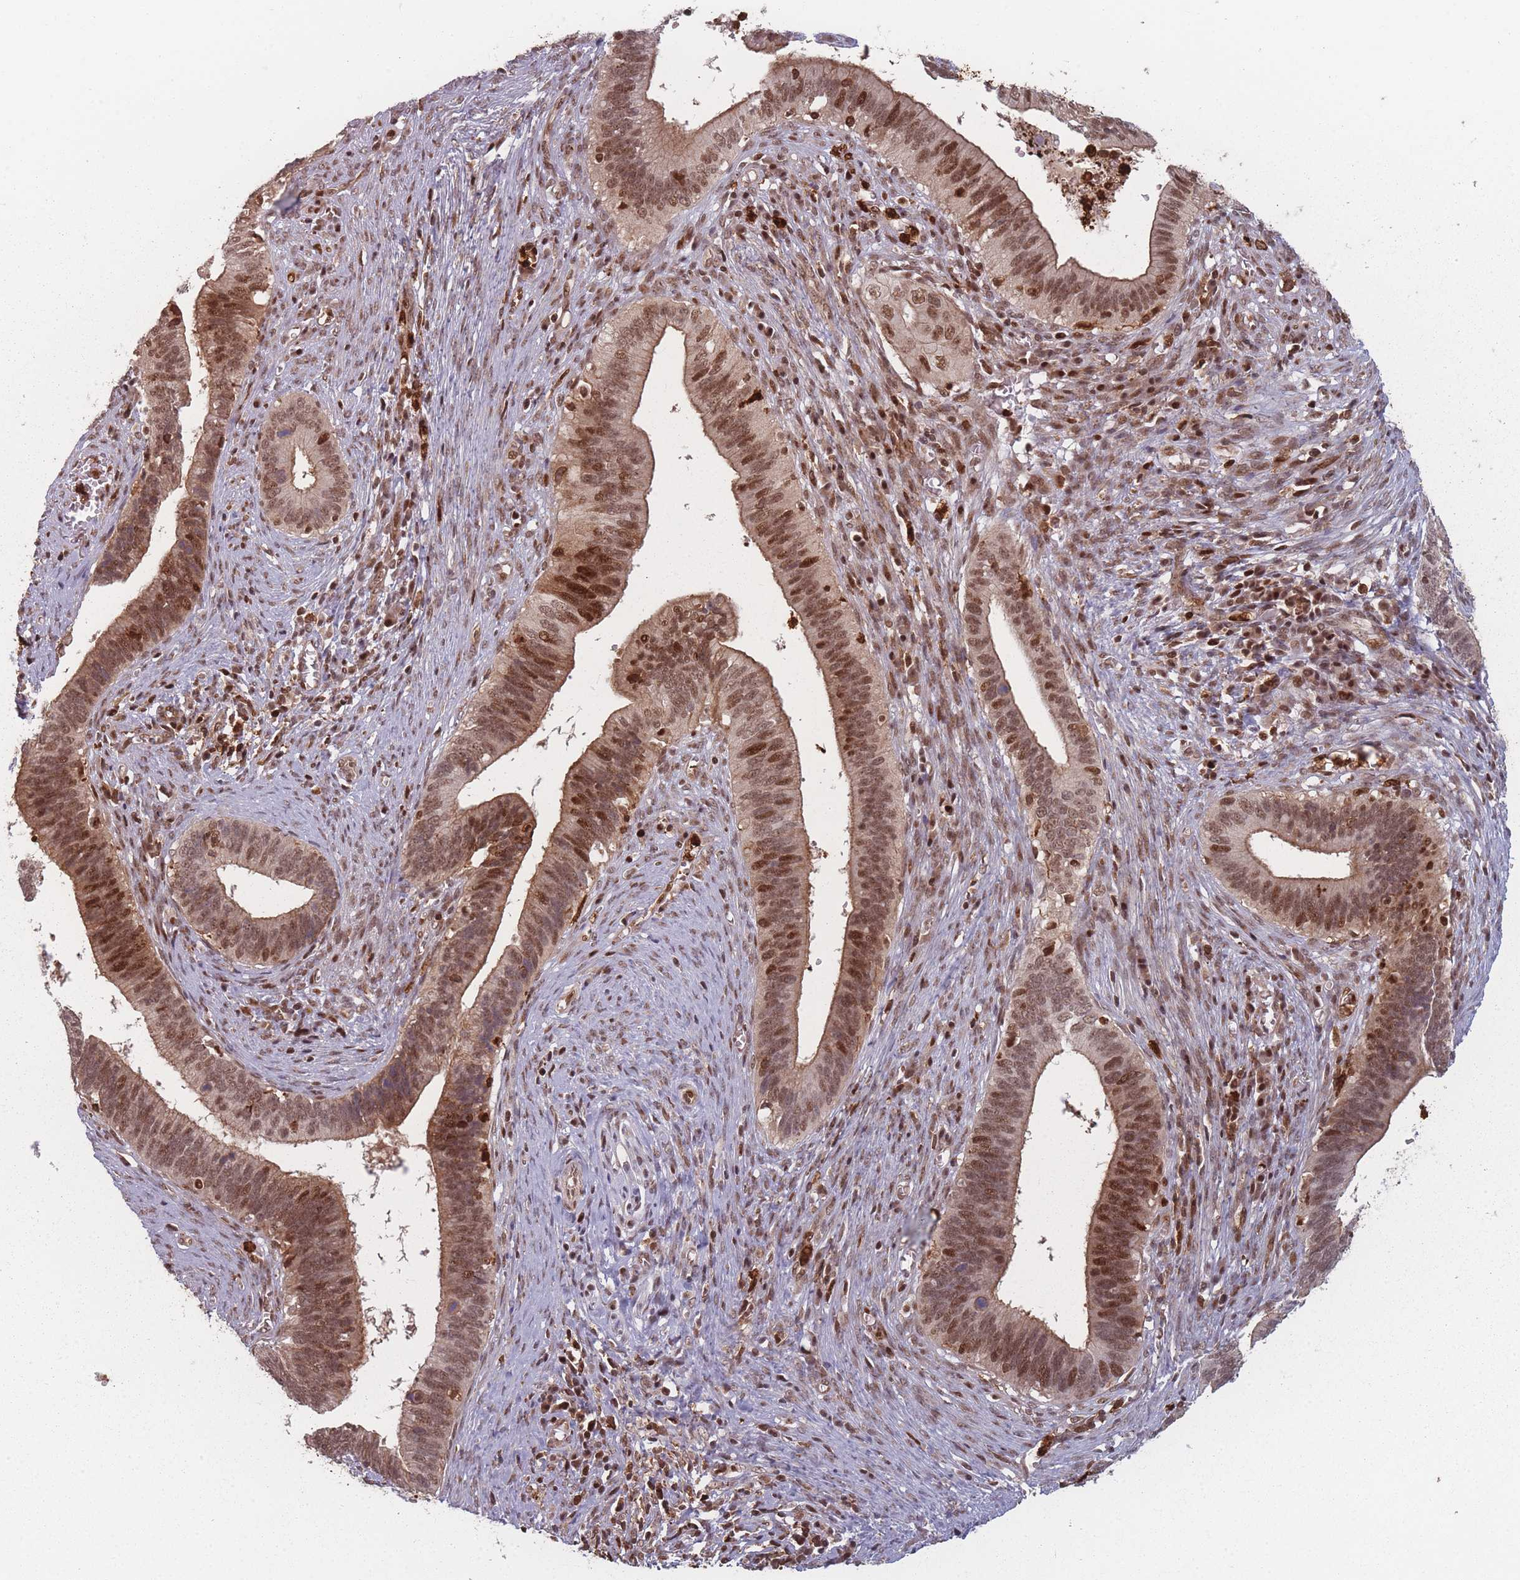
{"staining": {"intensity": "moderate", "quantity": ">75%", "location": "cytoplasmic/membranous,nuclear"}, "tissue": "cervical cancer", "cell_type": "Tumor cells", "image_type": "cancer", "snomed": [{"axis": "morphology", "description": "Adenocarcinoma, NOS"}, {"axis": "topography", "description": "Cervix"}], "caption": "Protein expression analysis of cervical cancer demonstrates moderate cytoplasmic/membranous and nuclear positivity in about >75% of tumor cells.", "gene": "WDR55", "patient": {"sex": "female", "age": 42}}